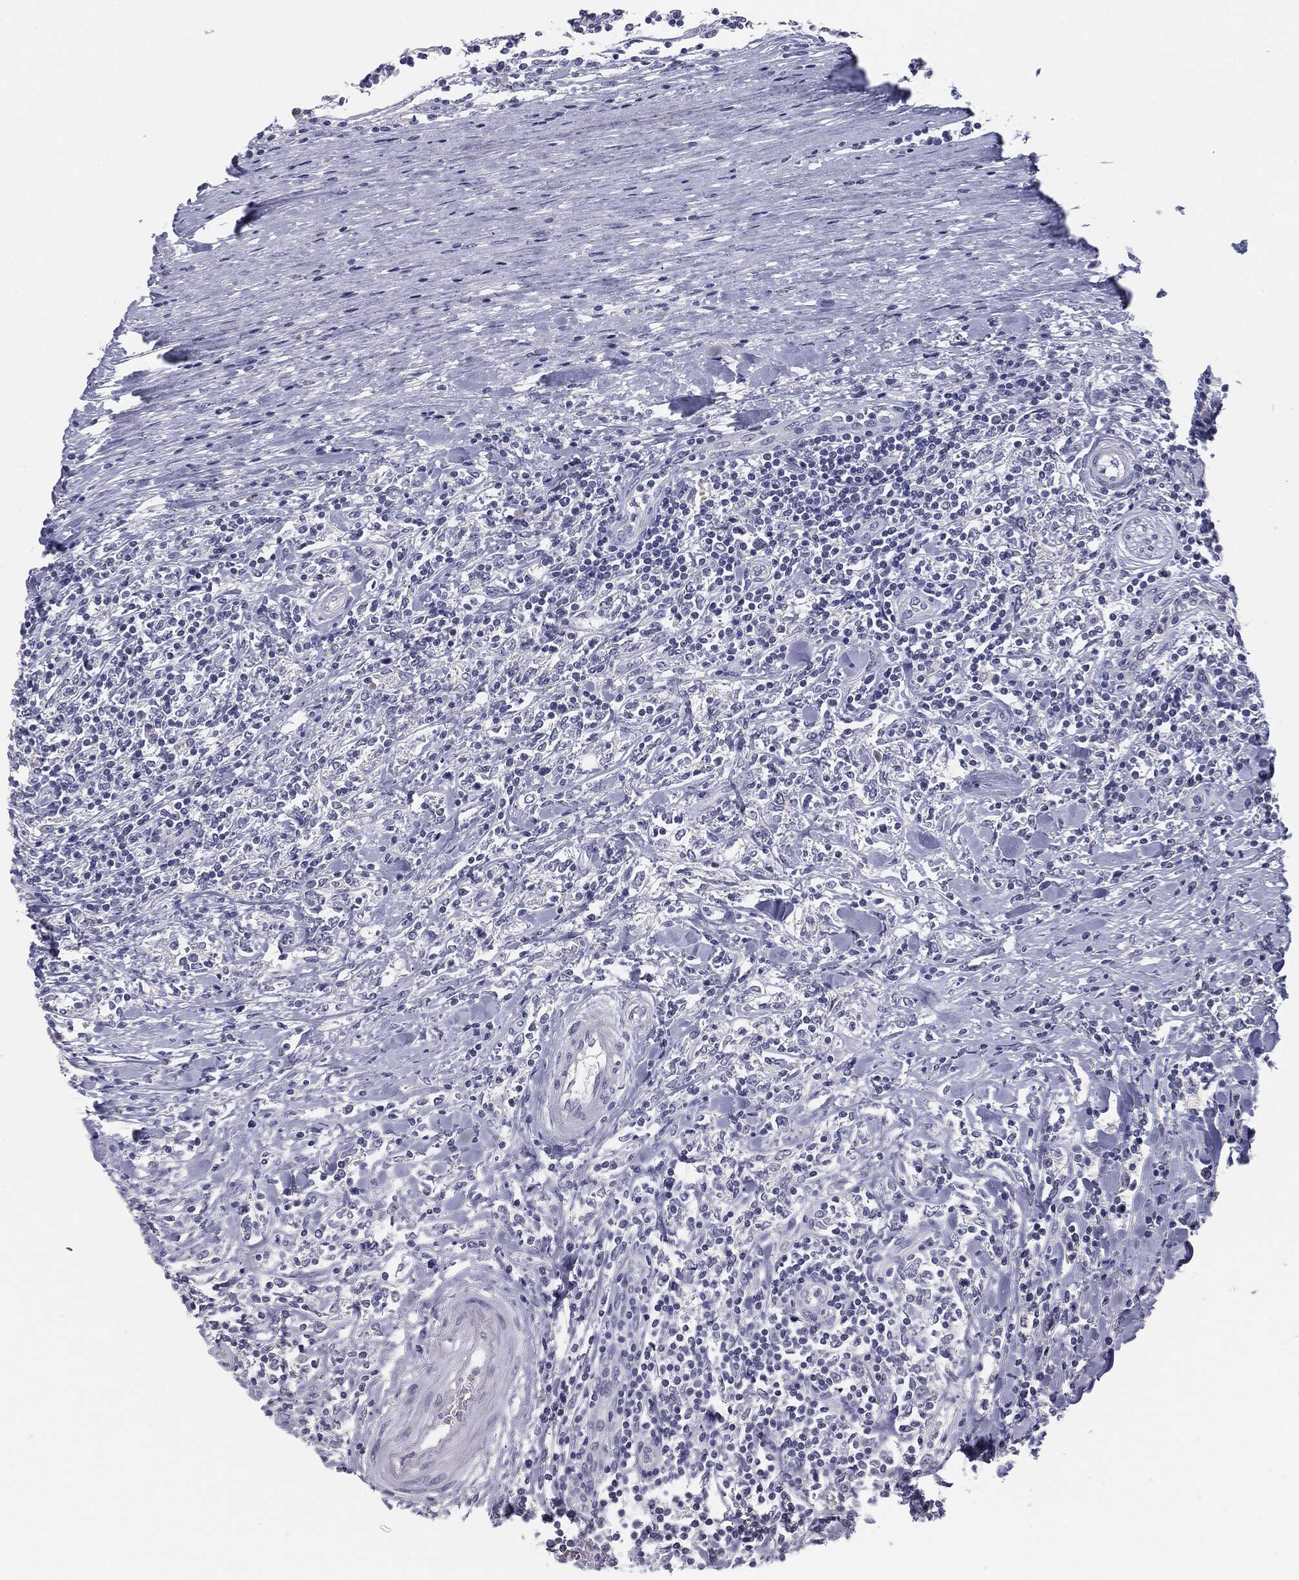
{"staining": {"intensity": "negative", "quantity": "none", "location": "none"}, "tissue": "lymphoma", "cell_type": "Tumor cells", "image_type": "cancer", "snomed": [{"axis": "morphology", "description": "Malignant lymphoma, non-Hodgkin's type, High grade"}, {"axis": "topography", "description": "Lymph node"}], "caption": "The image exhibits no significant positivity in tumor cells of lymphoma. The staining is performed using DAB brown chromogen with nuclei counter-stained in using hematoxylin.", "gene": "MUC1", "patient": {"sex": "female", "age": 84}}